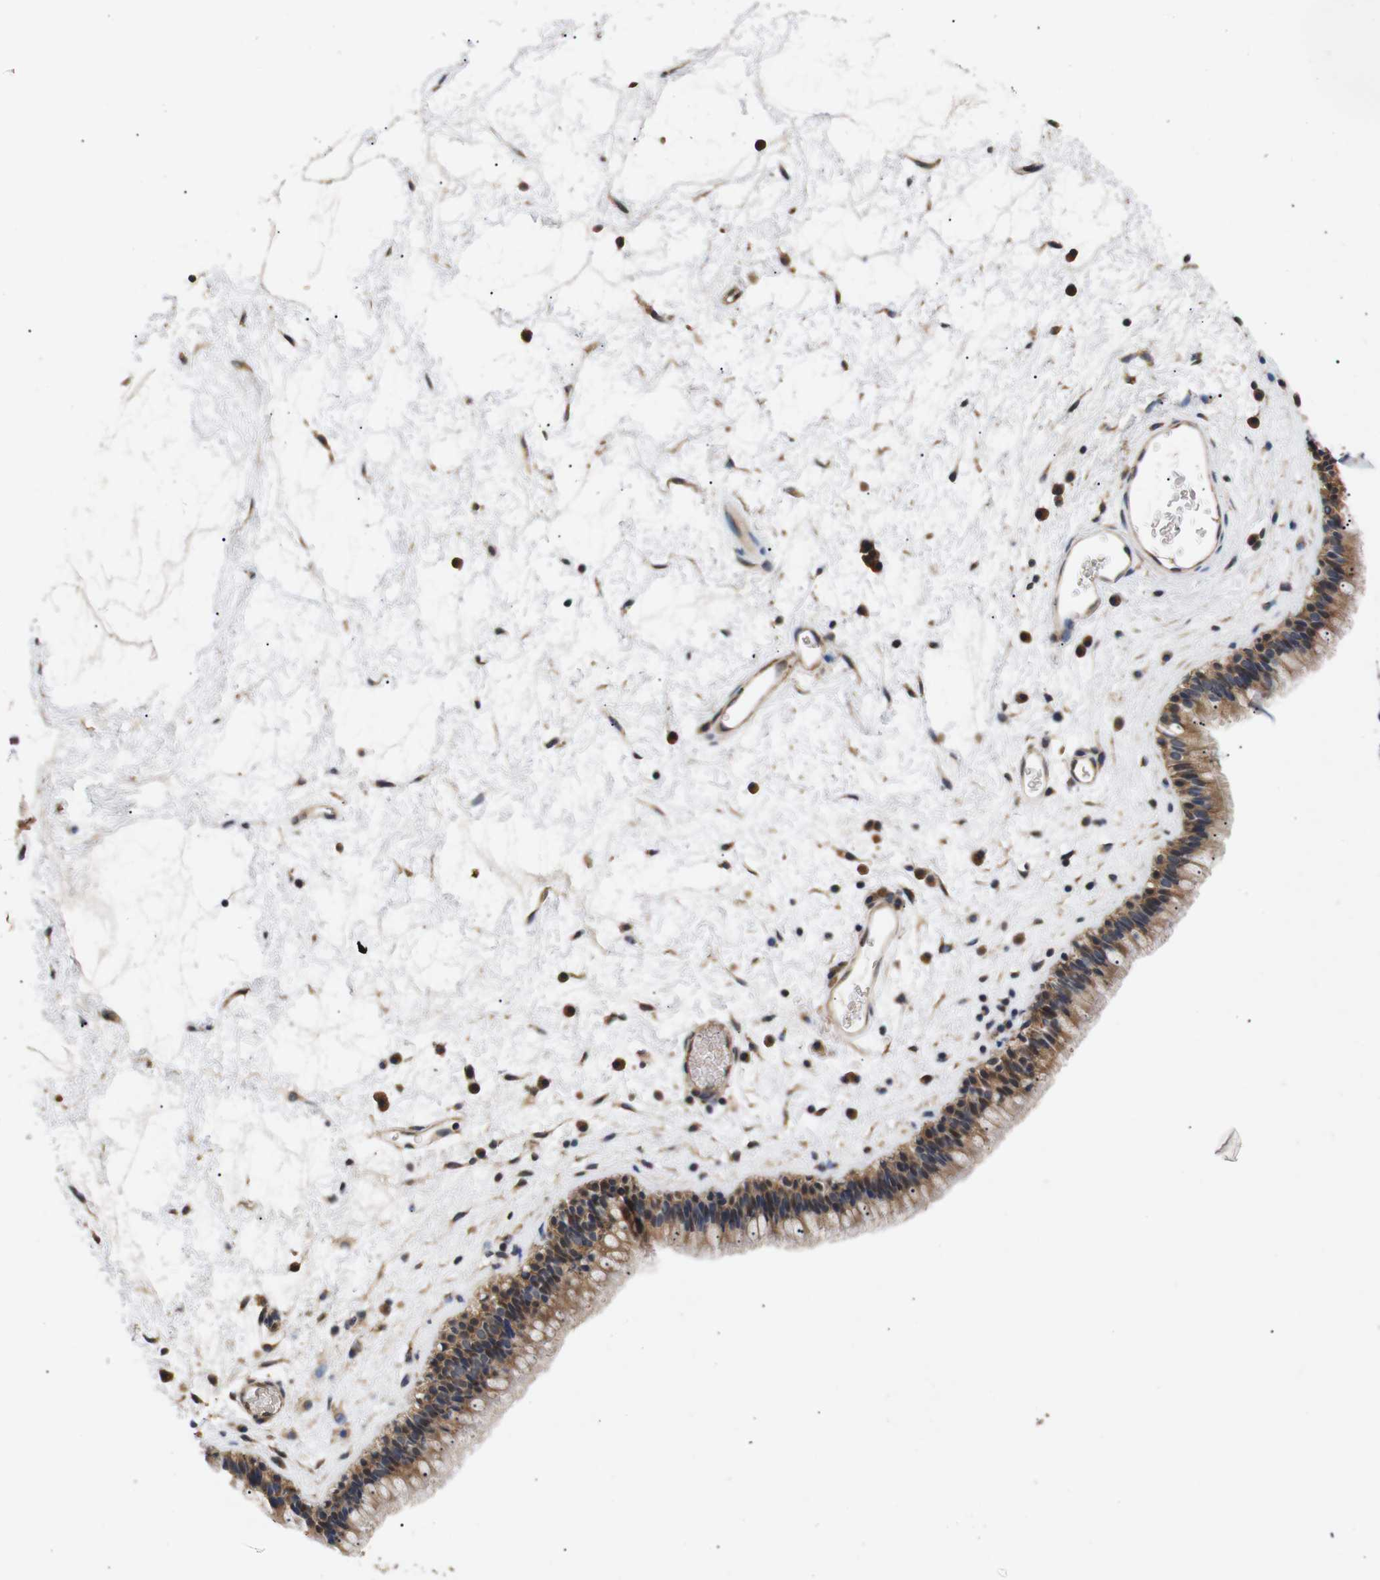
{"staining": {"intensity": "moderate", "quantity": ">75%", "location": "cytoplasmic/membranous"}, "tissue": "nasopharynx", "cell_type": "Respiratory epithelial cells", "image_type": "normal", "snomed": [{"axis": "morphology", "description": "Normal tissue, NOS"}, {"axis": "morphology", "description": "Inflammation, NOS"}, {"axis": "topography", "description": "Nasopharynx"}], "caption": "Protein expression by IHC exhibits moderate cytoplasmic/membranous positivity in approximately >75% of respiratory epithelial cells in normal nasopharynx. The protein of interest is shown in brown color, while the nuclei are stained blue.", "gene": "DDR1", "patient": {"sex": "male", "age": 48}}